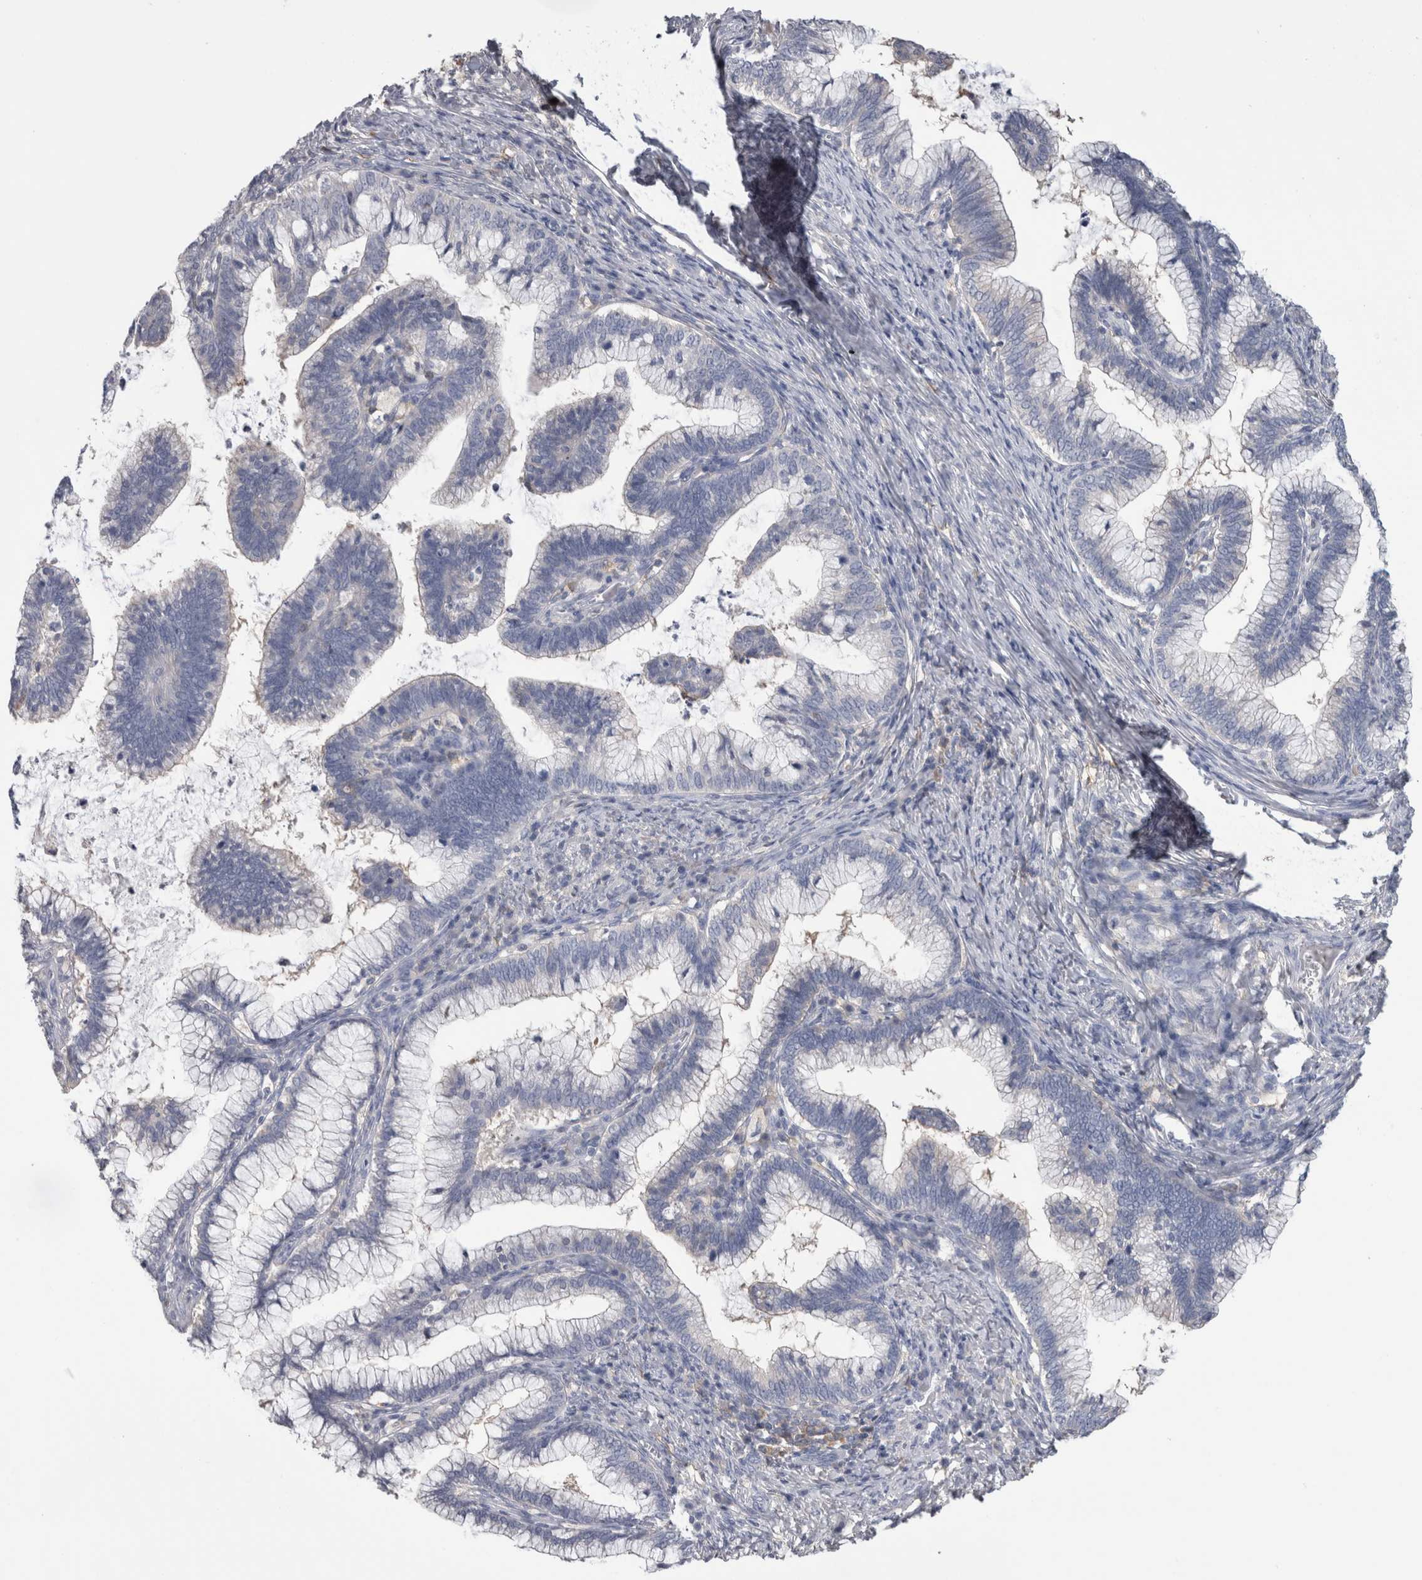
{"staining": {"intensity": "negative", "quantity": "none", "location": "none"}, "tissue": "cervical cancer", "cell_type": "Tumor cells", "image_type": "cancer", "snomed": [{"axis": "morphology", "description": "Adenocarcinoma, NOS"}, {"axis": "topography", "description": "Cervix"}], "caption": "Immunohistochemistry (IHC) of cervical cancer exhibits no staining in tumor cells.", "gene": "SCRN1", "patient": {"sex": "female", "age": 36}}